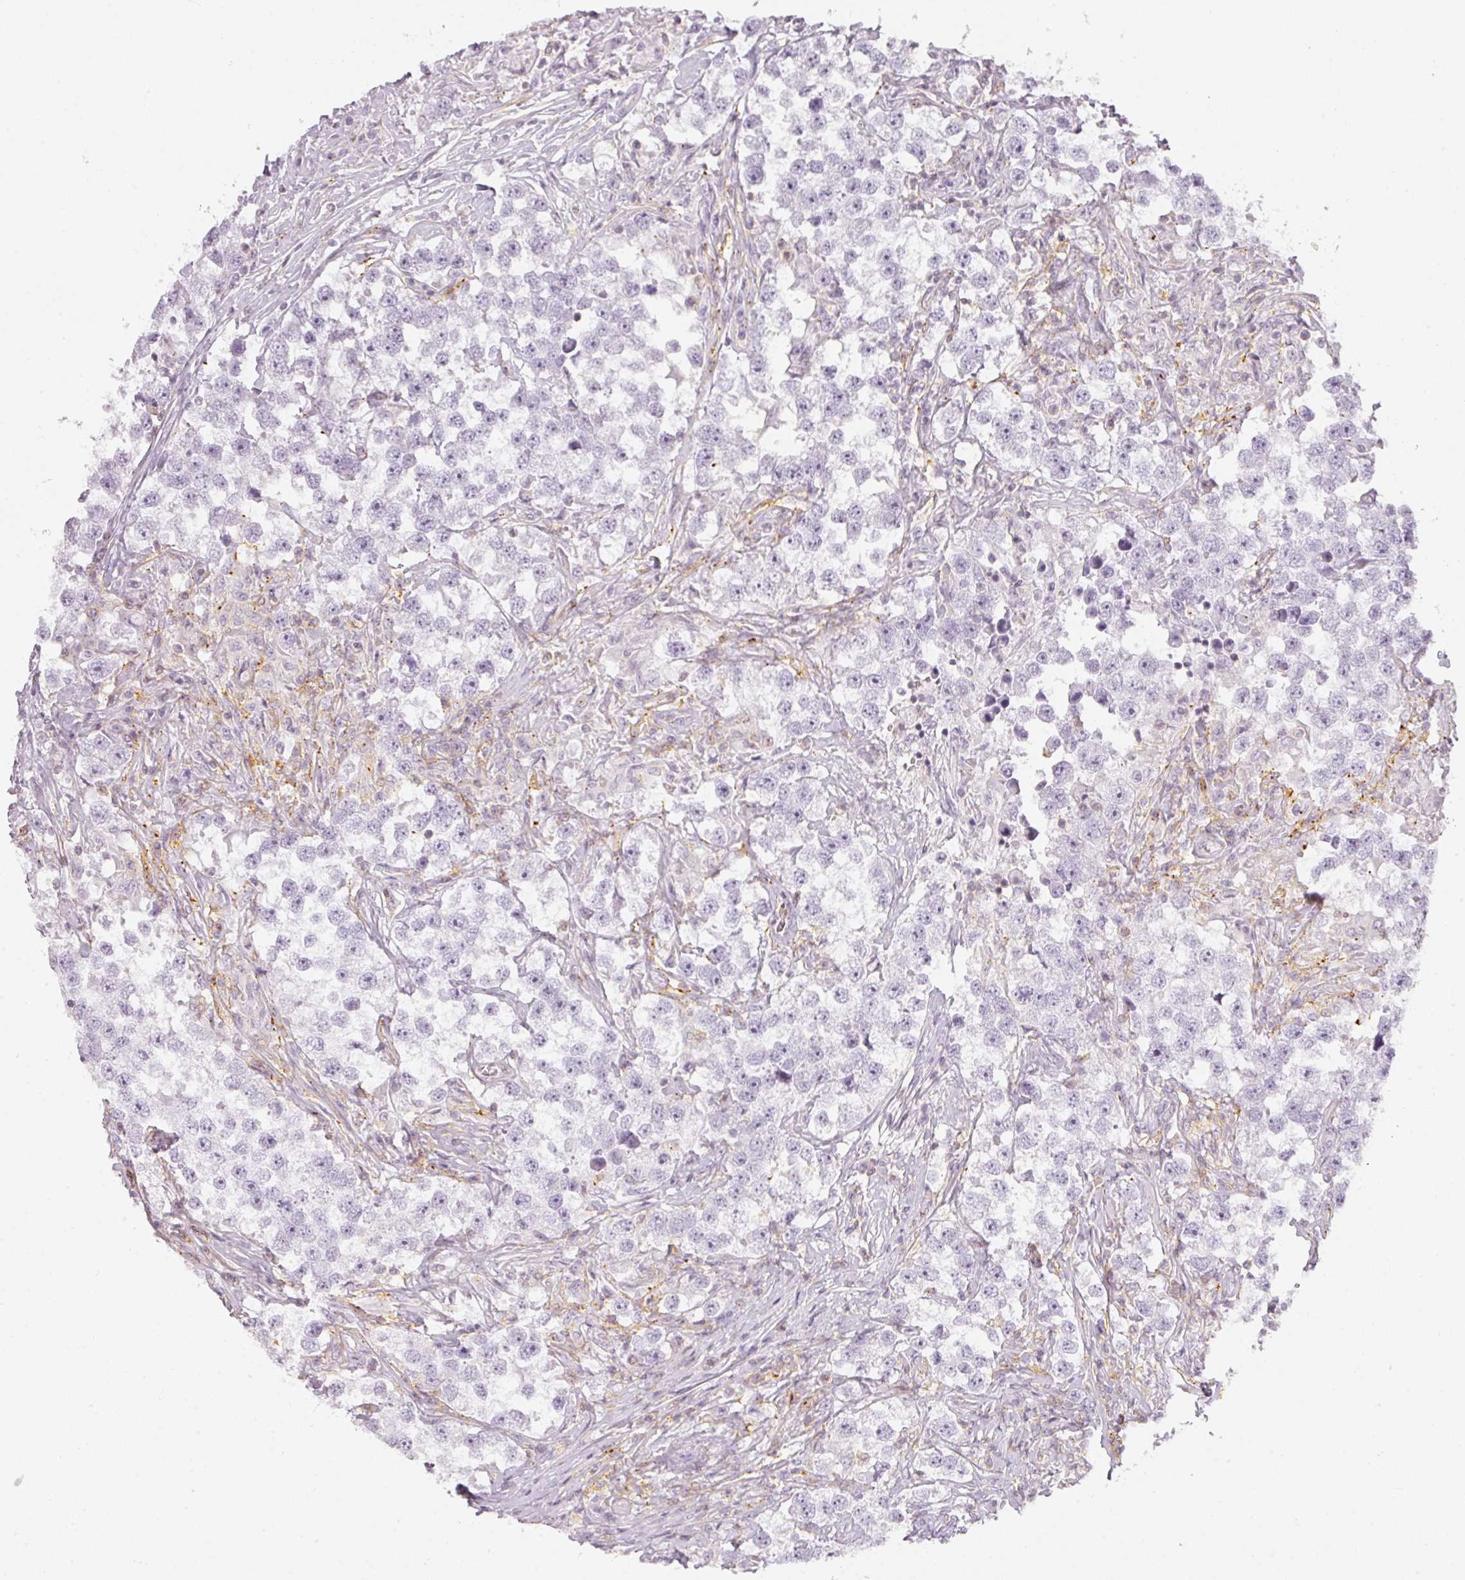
{"staining": {"intensity": "negative", "quantity": "none", "location": "none"}, "tissue": "testis cancer", "cell_type": "Tumor cells", "image_type": "cancer", "snomed": [{"axis": "morphology", "description": "Seminoma, NOS"}, {"axis": "topography", "description": "Testis"}], "caption": "Testis cancer was stained to show a protein in brown. There is no significant positivity in tumor cells.", "gene": "TMEM42", "patient": {"sex": "male", "age": 46}}